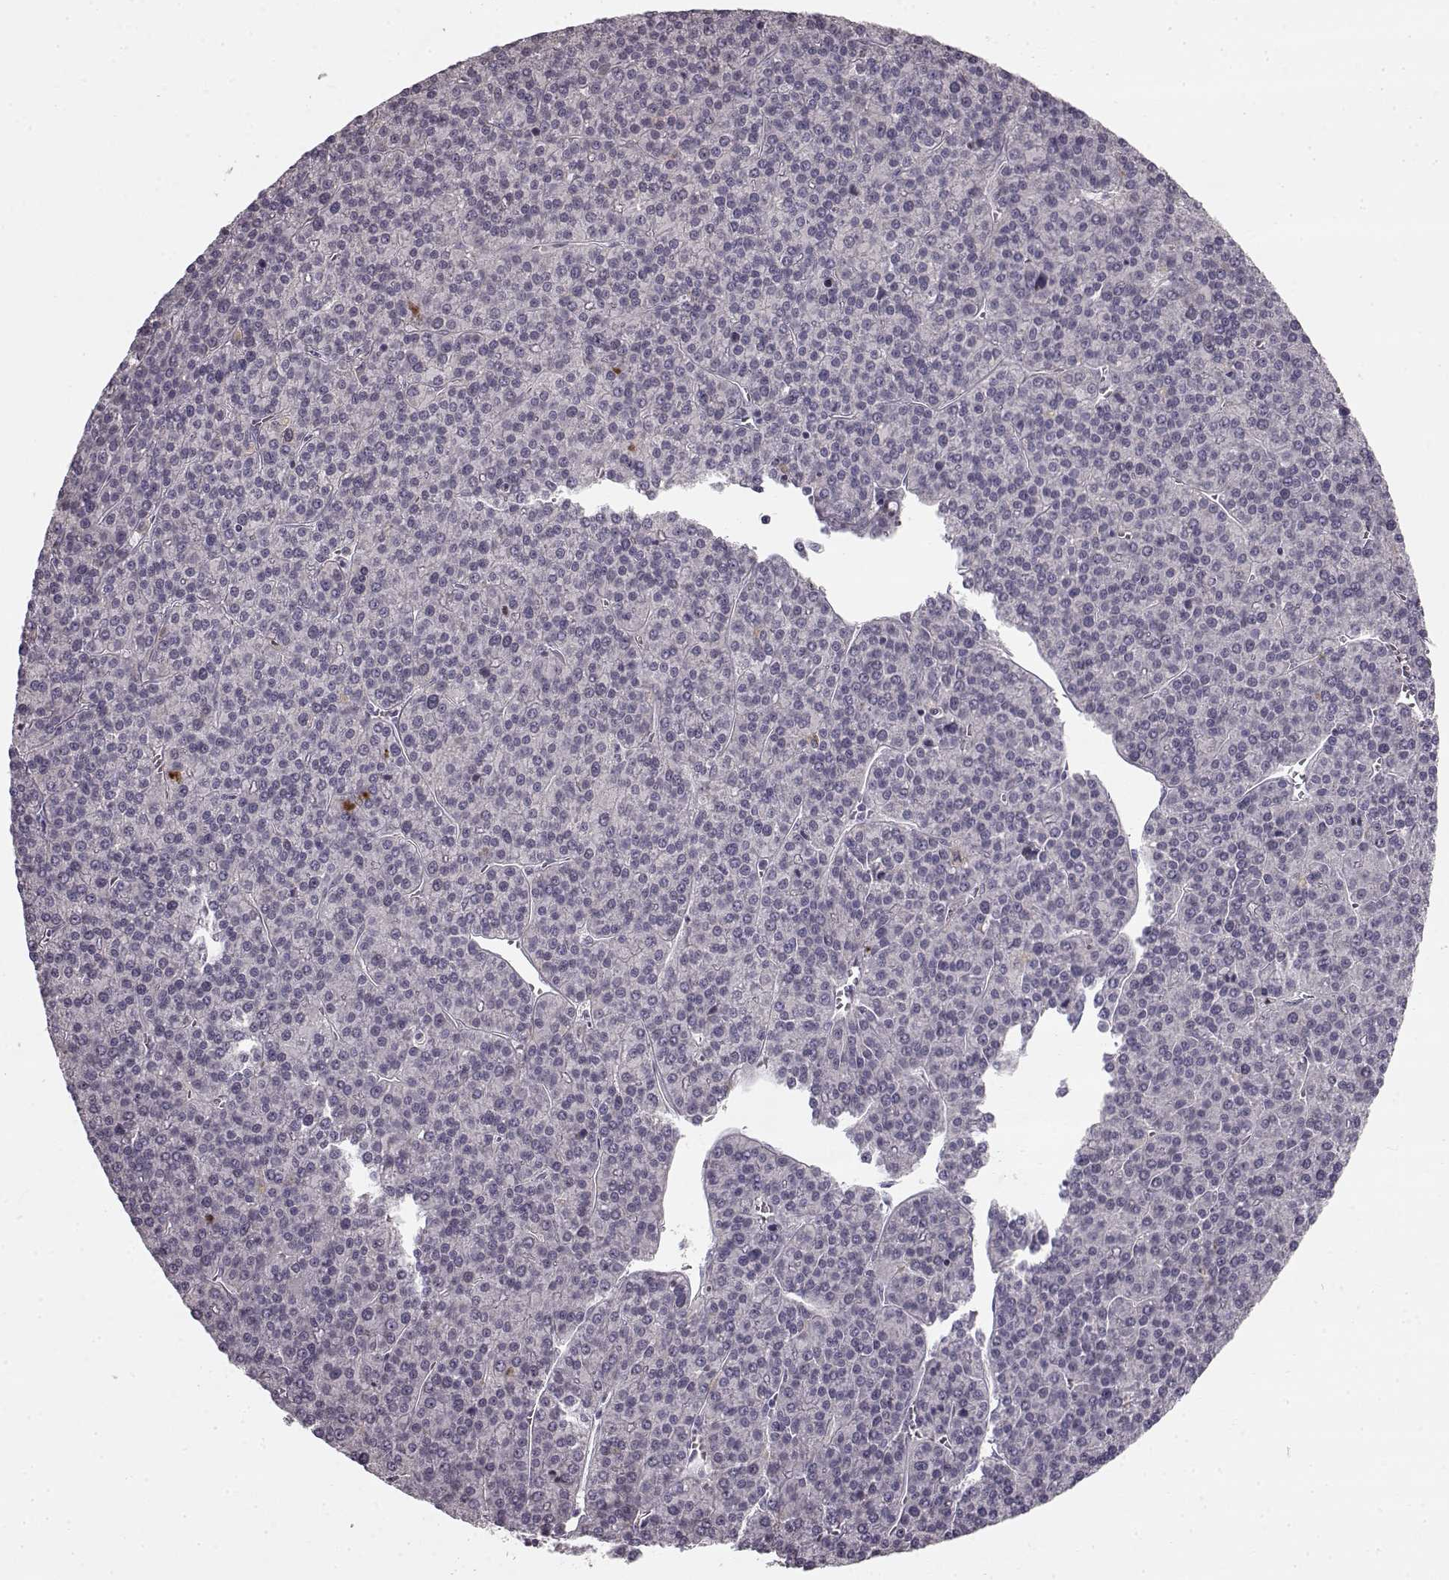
{"staining": {"intensity": "negative", "quantity": "none", "location": "none"}, "tissue": "liver cancer", "cell_type": "Tumor cells", "image_type": "cancer", "snomed": [{"axis": "morphology", "description": "Carcinoma, Hepatocellular, NOS"}, {"axis": "topography", "description": "Liver"}], "caption": "The histopathology image shows no significant staining in tumor cells of liver cancer (hepatocellular carcinoma).", "gene": "HMMR", "patient": {"sex": "female", "age": 58}}